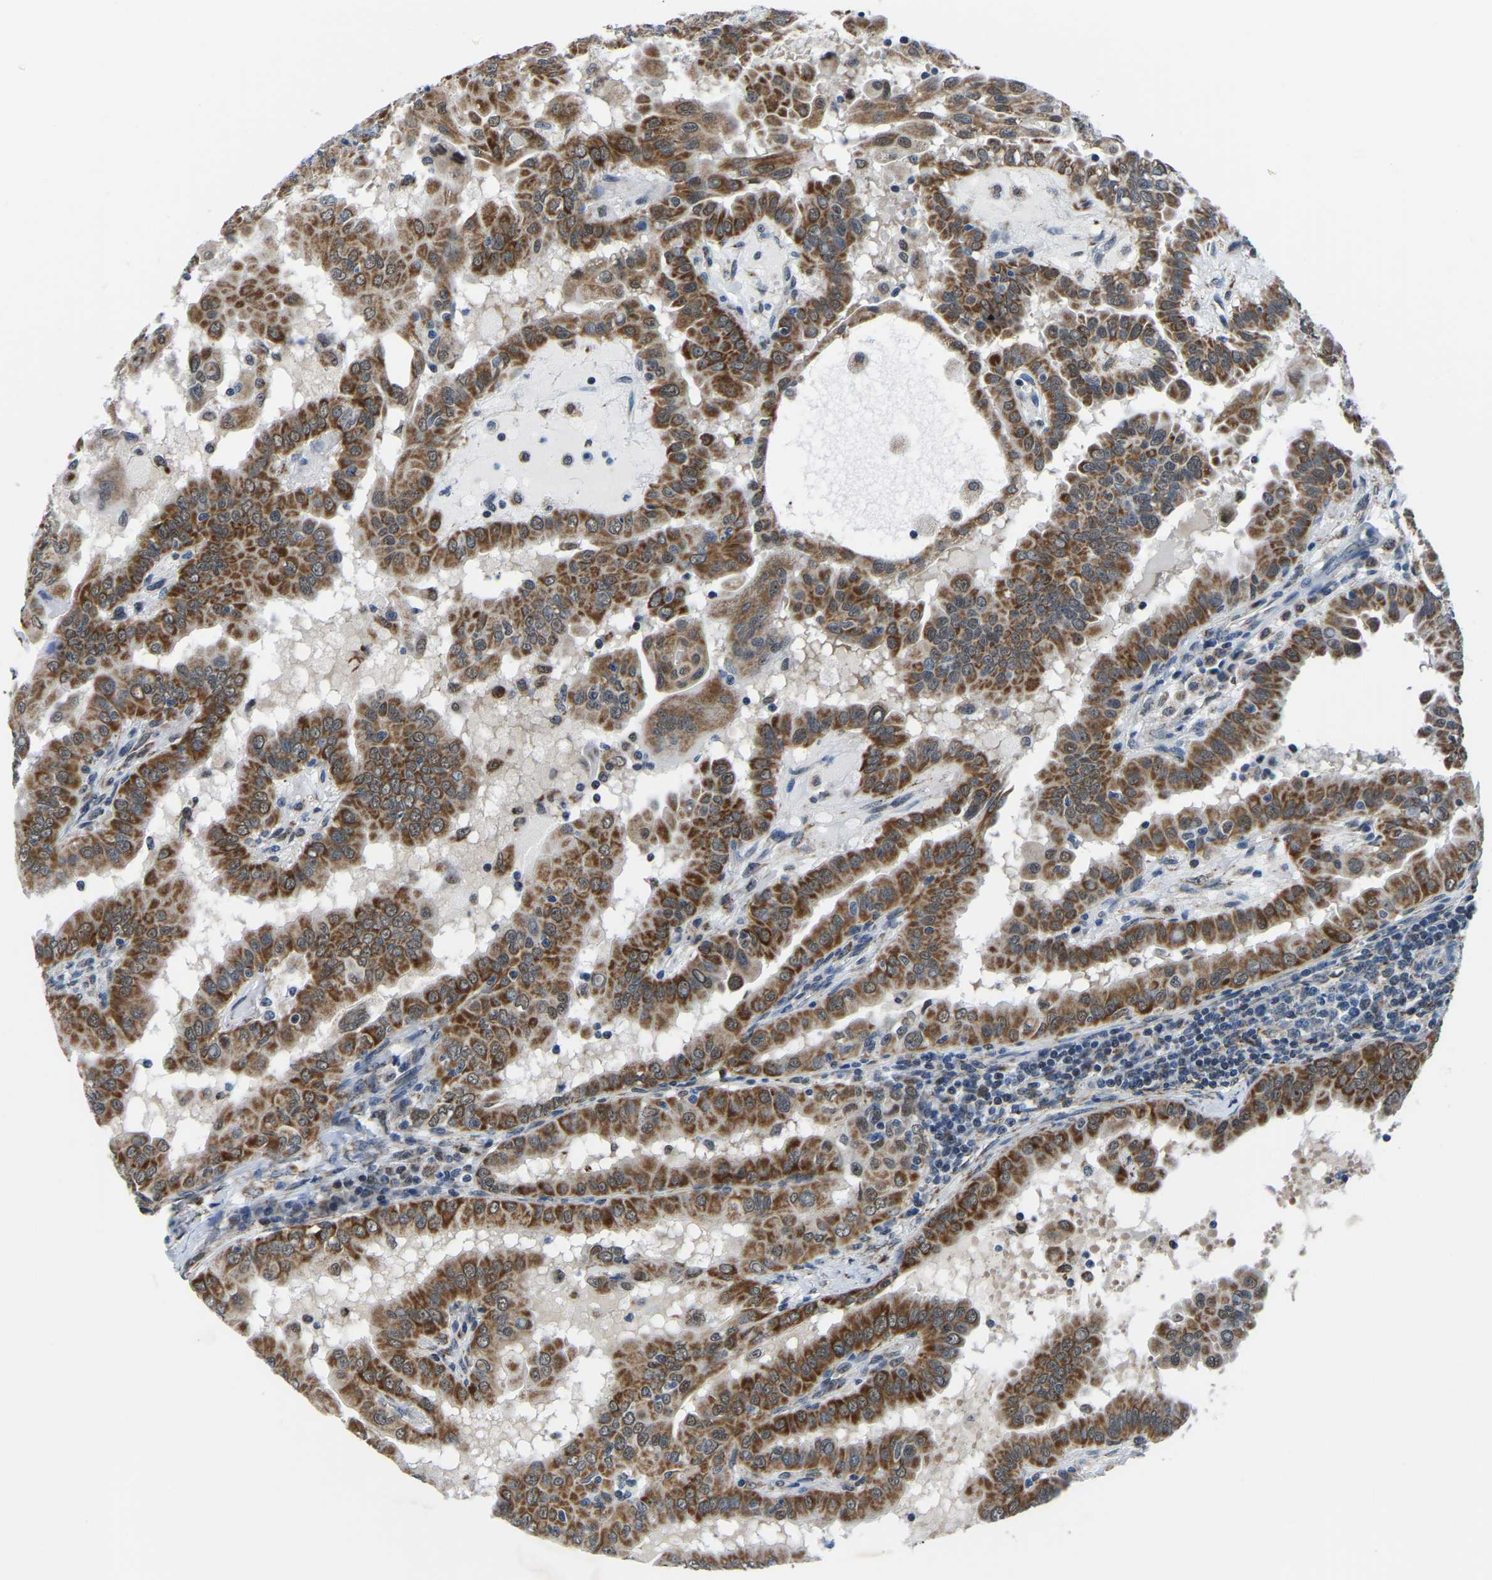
{"staining": {"intensity": "moderate", "quantity": ">75%", "location": "cytoplasmic/membranous"}, "tissue": "thyroid cancer", "cell_type": "Tumor cells", "image_type": "cancer", "snomed": [{"axis": "morphology", "description": "Papillary adenocarcinoma, NOS"}, {"axis": "topography", "description": "Thyroid gland"}], "caption": "Immunohistochemistry staining of thyroid cancer, which exhibits medium levels of moderate cytoplasmic/membranous staining in about >75% of tumor cells indicating moderate cytoplasmic/membranous protein expression. The staining was performed using DAB (3,3'-diaminobenzidine) (brown) for protein detection and nuclei were counterstained in hematoxylin (blue).", "gene": "BNIP3L", "patient": {"sex": "male", "age": 33}}